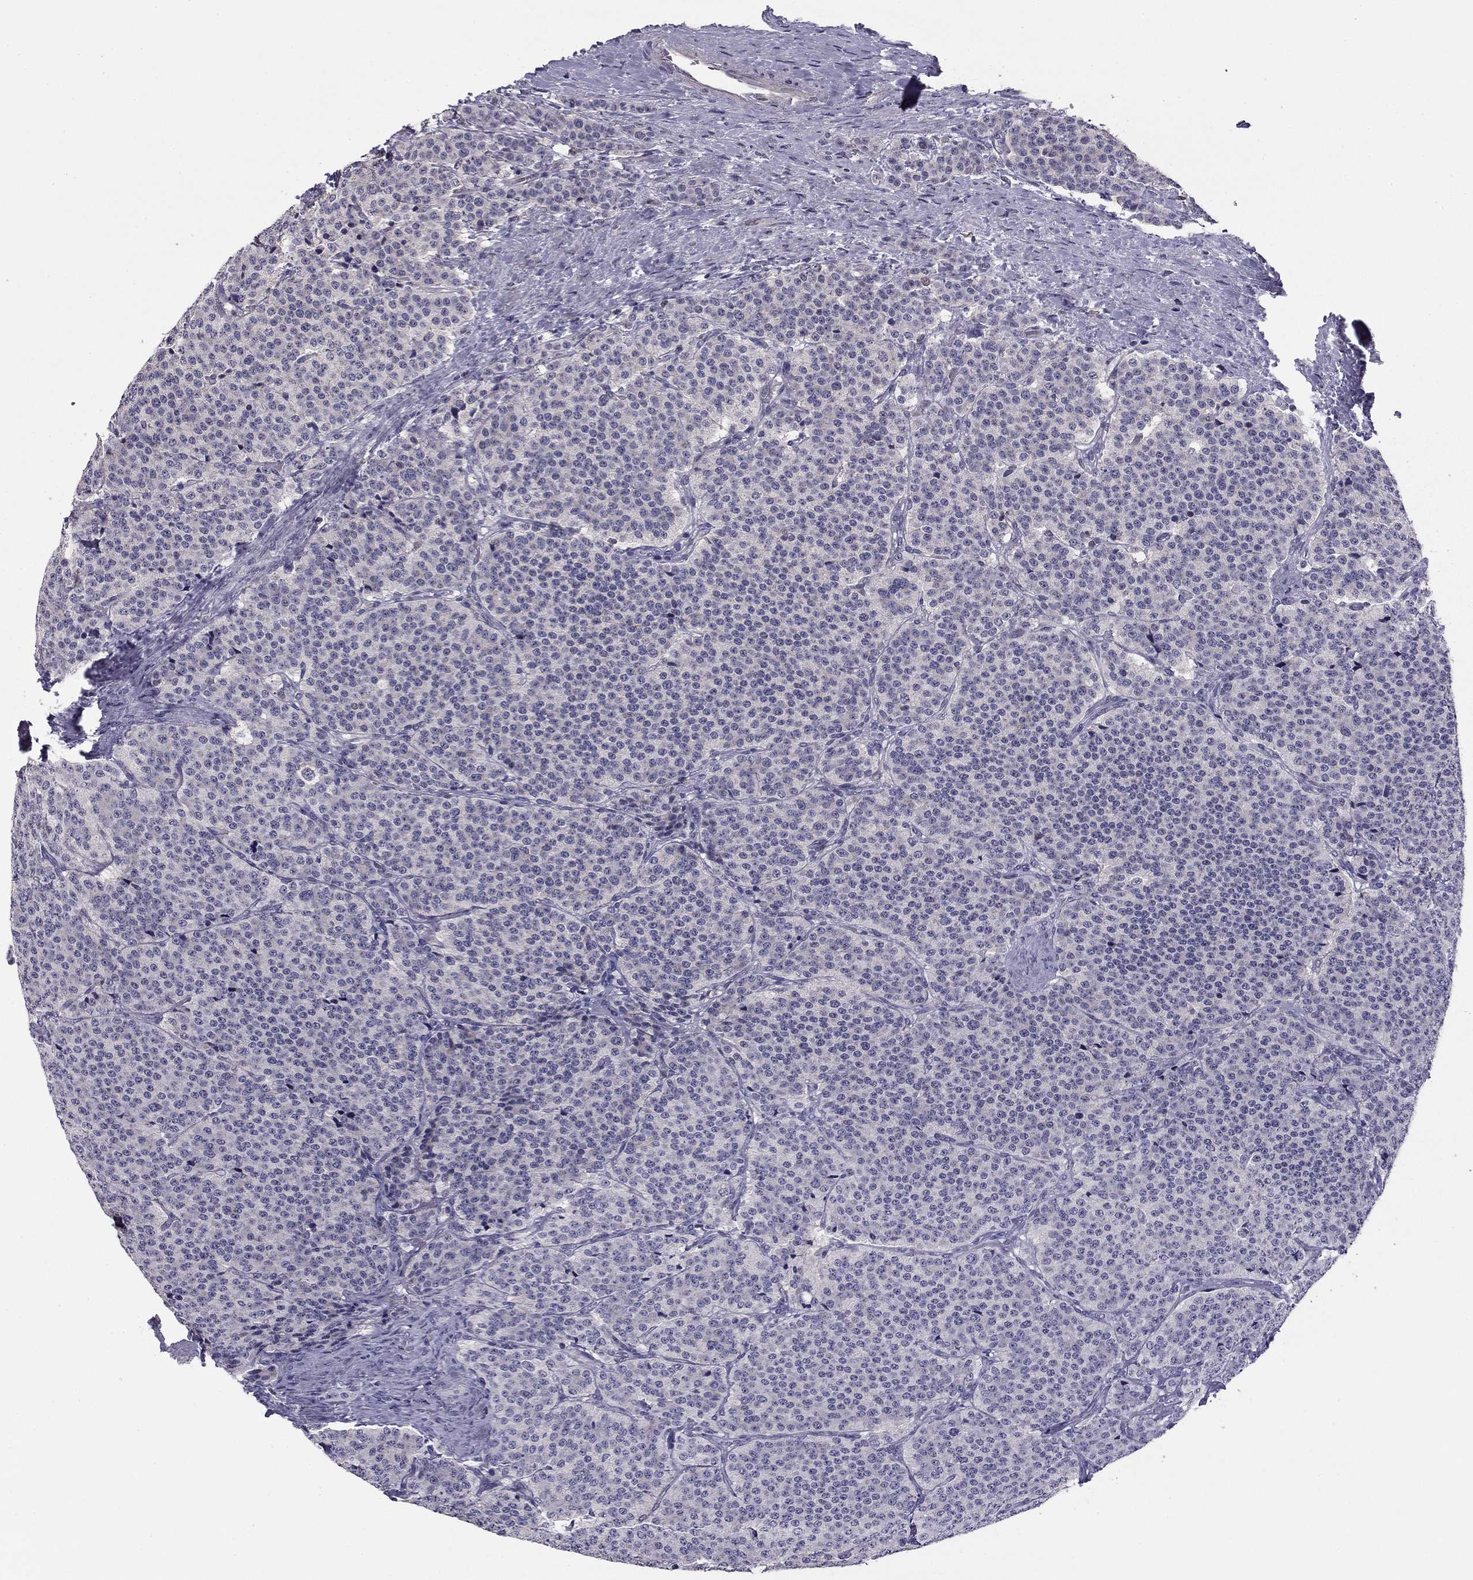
{"staining": {"intensity": "negative", "quantity": "none", "location": "none"}, "tissue": "carcinoid", "cell_type": "Tumor cells", "image_type": "cancer", "snomed": [{"axis": "morphology", "description": "Carcinoid, malignant, NOS"}, {"axis": "topography", "description": "Small intestine"}], "caption": "Carcinoid (malignant) was stained to show a protein in brown. There is no significant staining in tumor cells. The staining is performed using DAB brown chromogen with nuclei counter-stained in using hematoxylin.", "gene": "HCN1", "patient": {"sex": "female", "age": 58}}